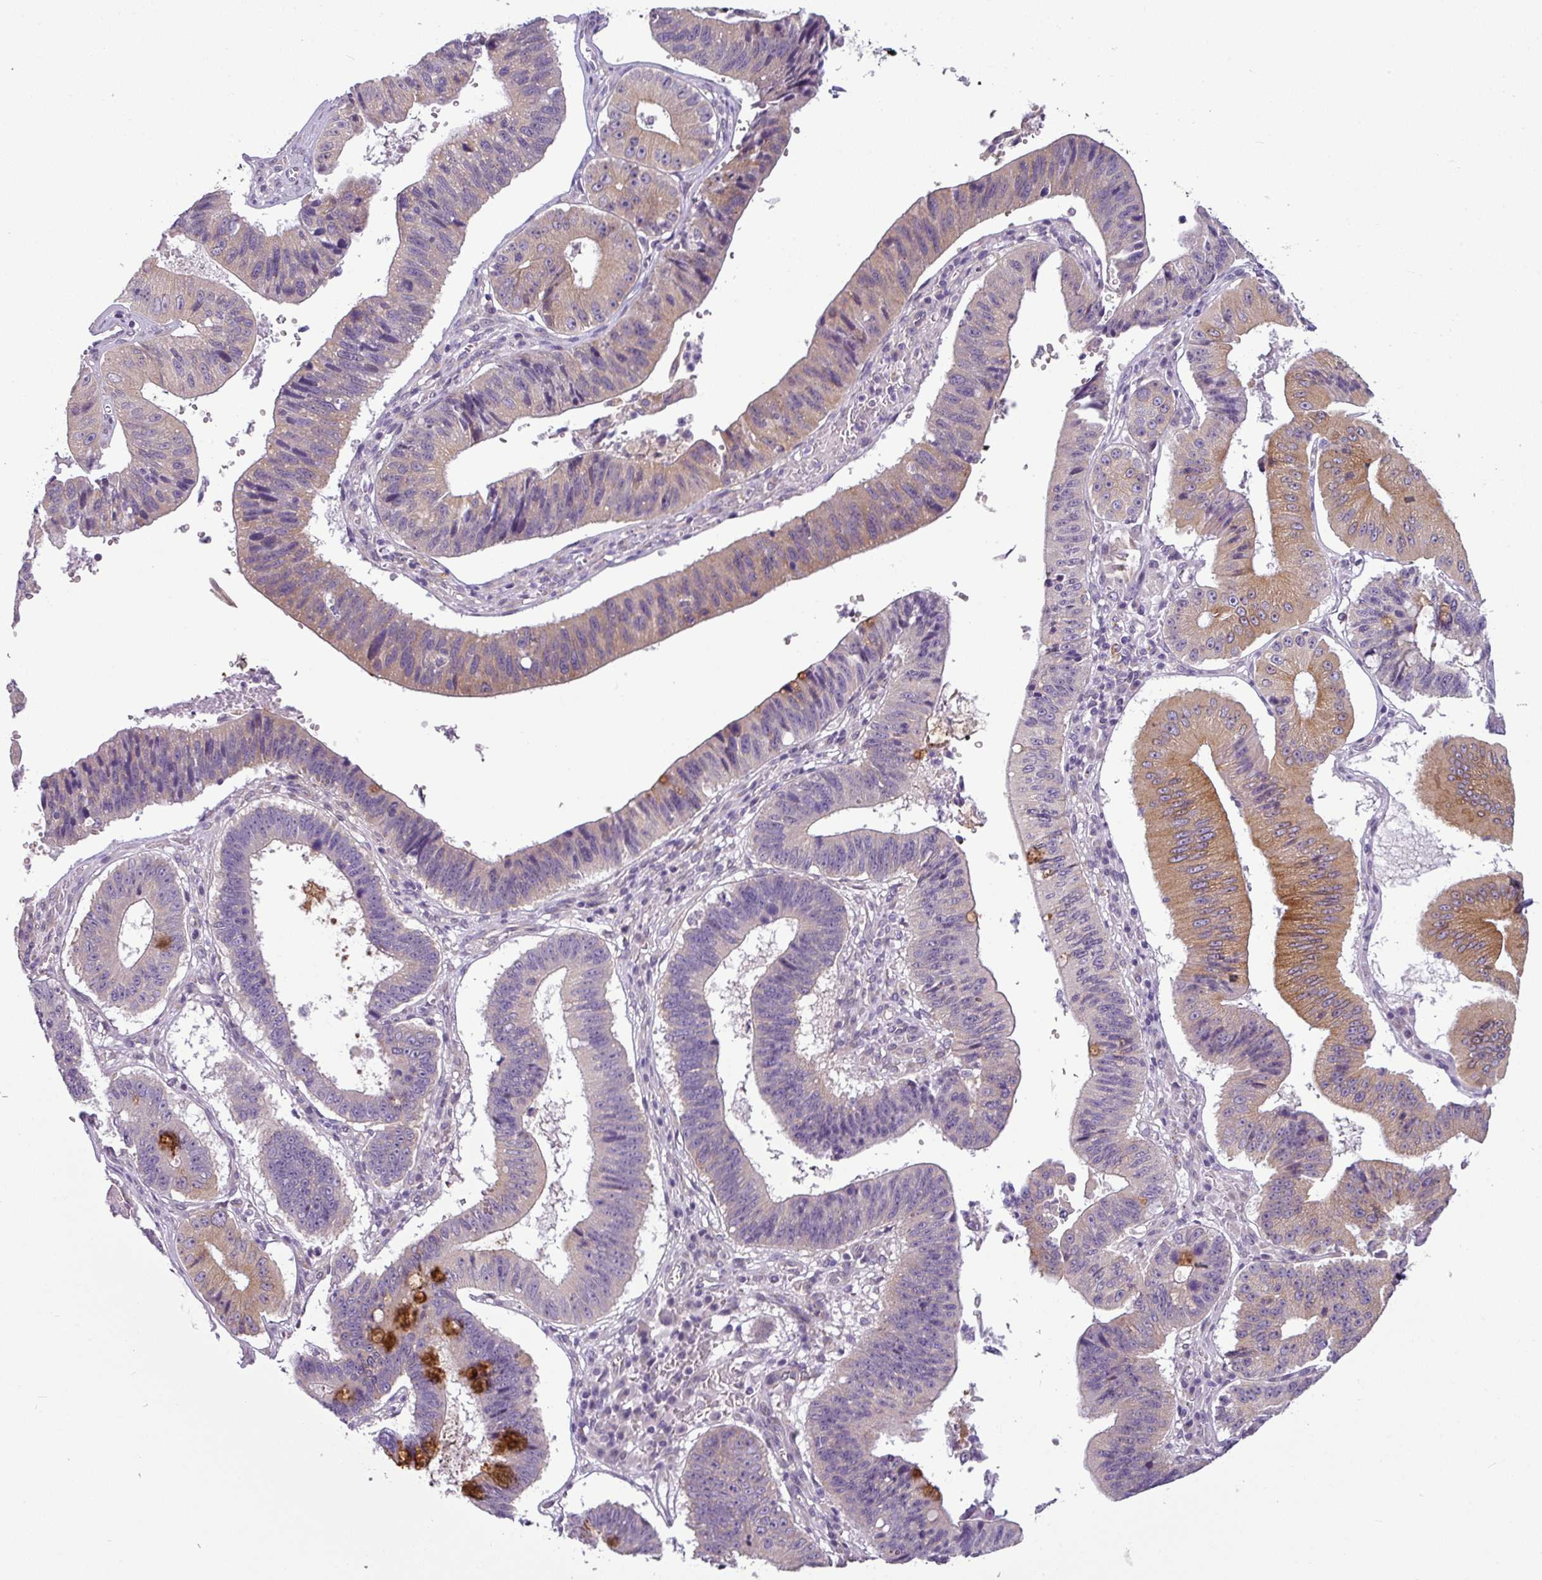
{"staining": {"intensity": "moderate", "quantity": "25%-75%", "location": "cytoplasmic/membranous"}, "tissue": "stomach cancer", "cell_type": "Tumor cells", "image_type": "cancer", "snomed": [{"axis": "morphology", "description": "Adenocarcinoma, NOS"}, {"axis": "topography", "description": "Stomach"}], "caption": "Protein staining demonstrates moderate cytoplasmic/membranous positivity in about 25%-75% of tumor cells in adenocarcinoma (stomach).", "gene": "TOR1AIP2", "patient": {"sex": "male", "age": 59}}